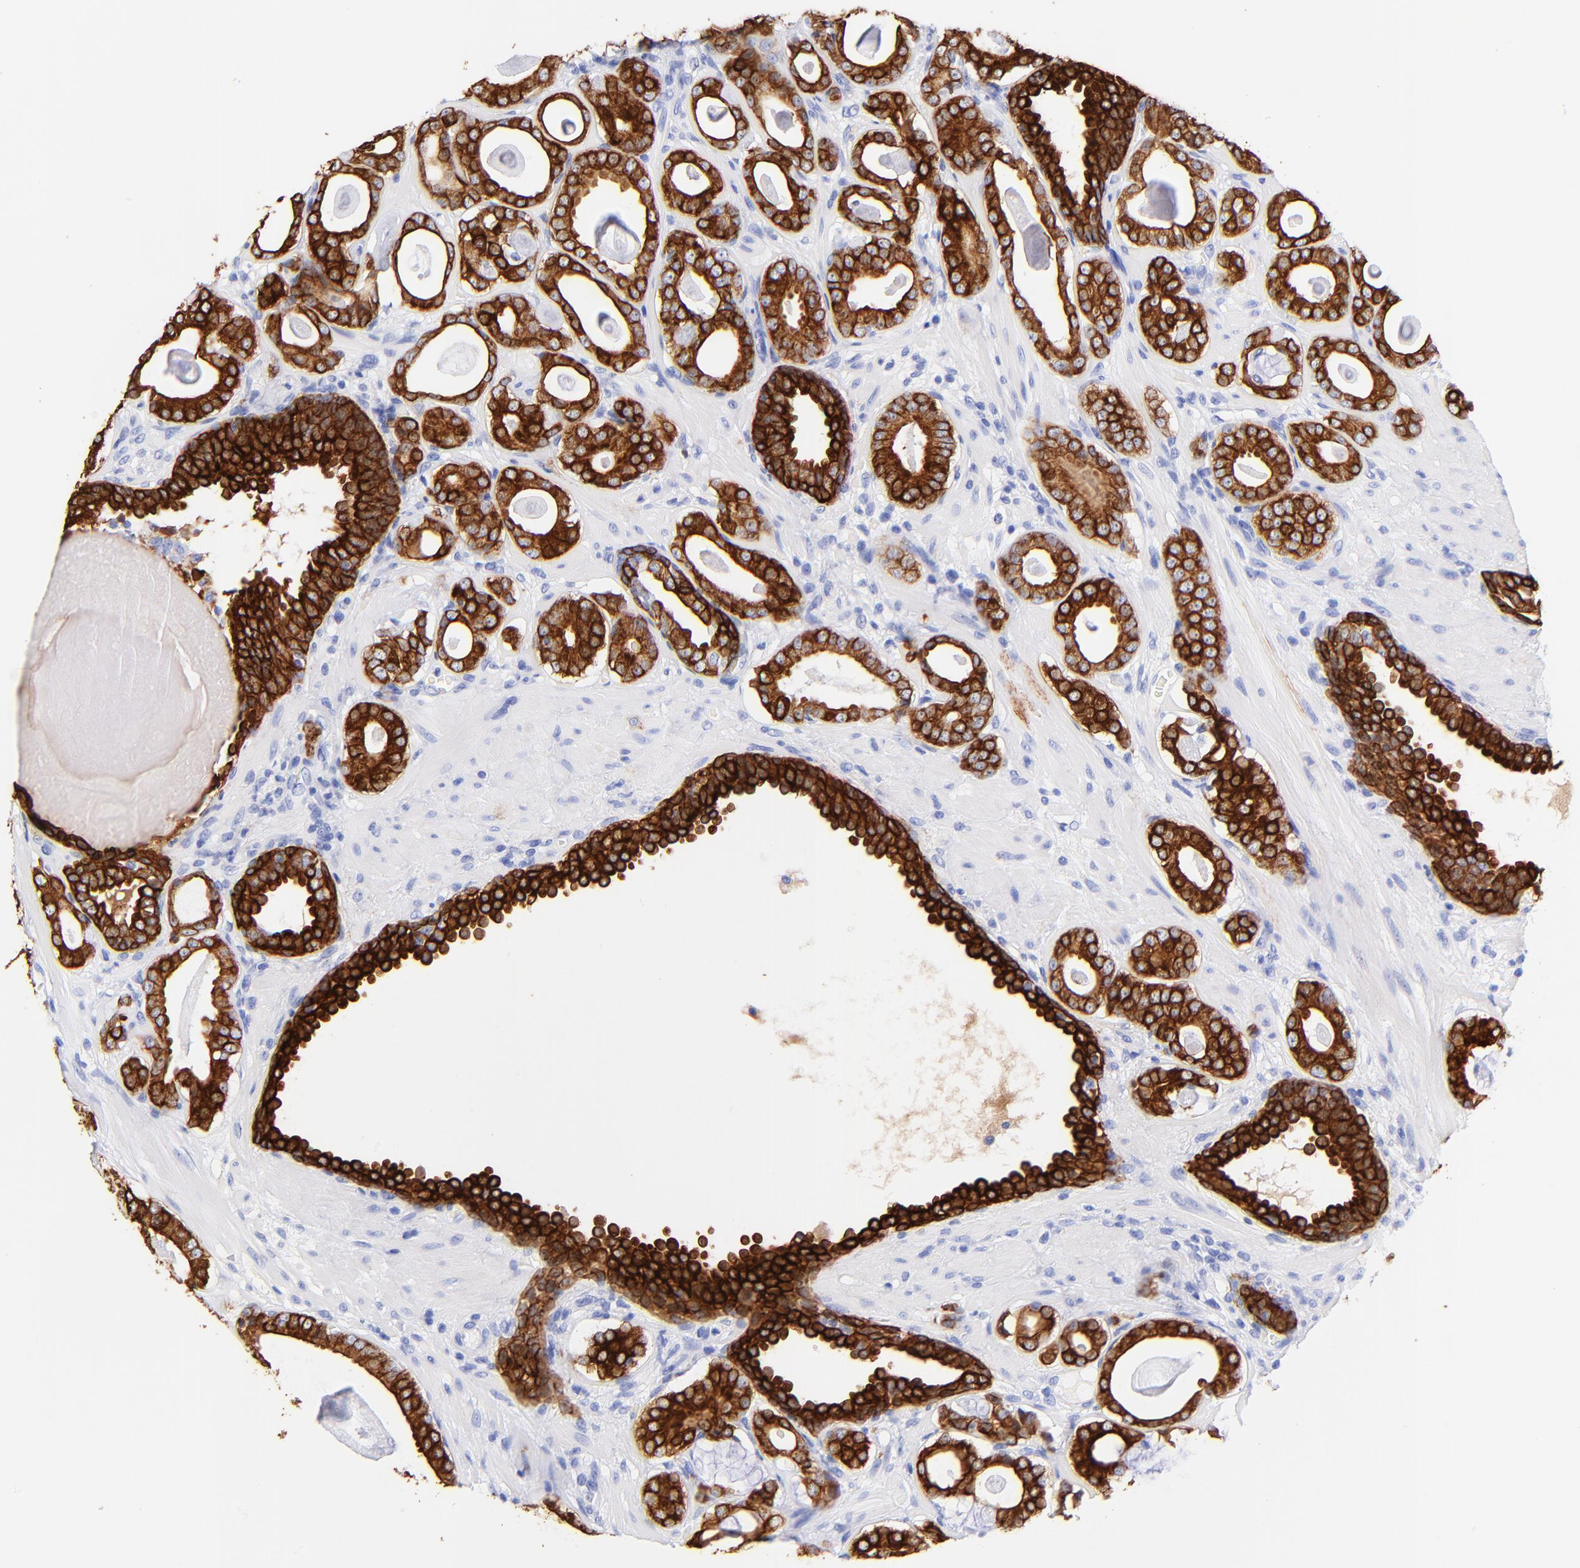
{"staining": {"intensity": "strong", "quantity": ">75%", "location": "cytoplasmic/membranous"}, "tissue": "prostate cancer", "cell_type": "Tumor cells", "image_type": "cancer", "snomed": [{"axis": "morphology", "description": "Adenocarcinoma, Low grade"}, {"axis": "topography", "description": "Prostate"}], "caption": "Immunohistochemistry (IHC) (DAB (3,3'-diaminobenzidine)) staining of human prostate cancer (adenocarcinoma (low-grade)) exhibits strong cytoplasmic/membranous protein staining in about >75% of tumor cells. The protein of interest is stained brown, and the nuclei are stained in blue (DAB (3,3'-diaminobenzidine) IHC with brightfield microscopy, high magnification).", "gene": "KRT19", "patient": {"sex": "male", "age": 57}}